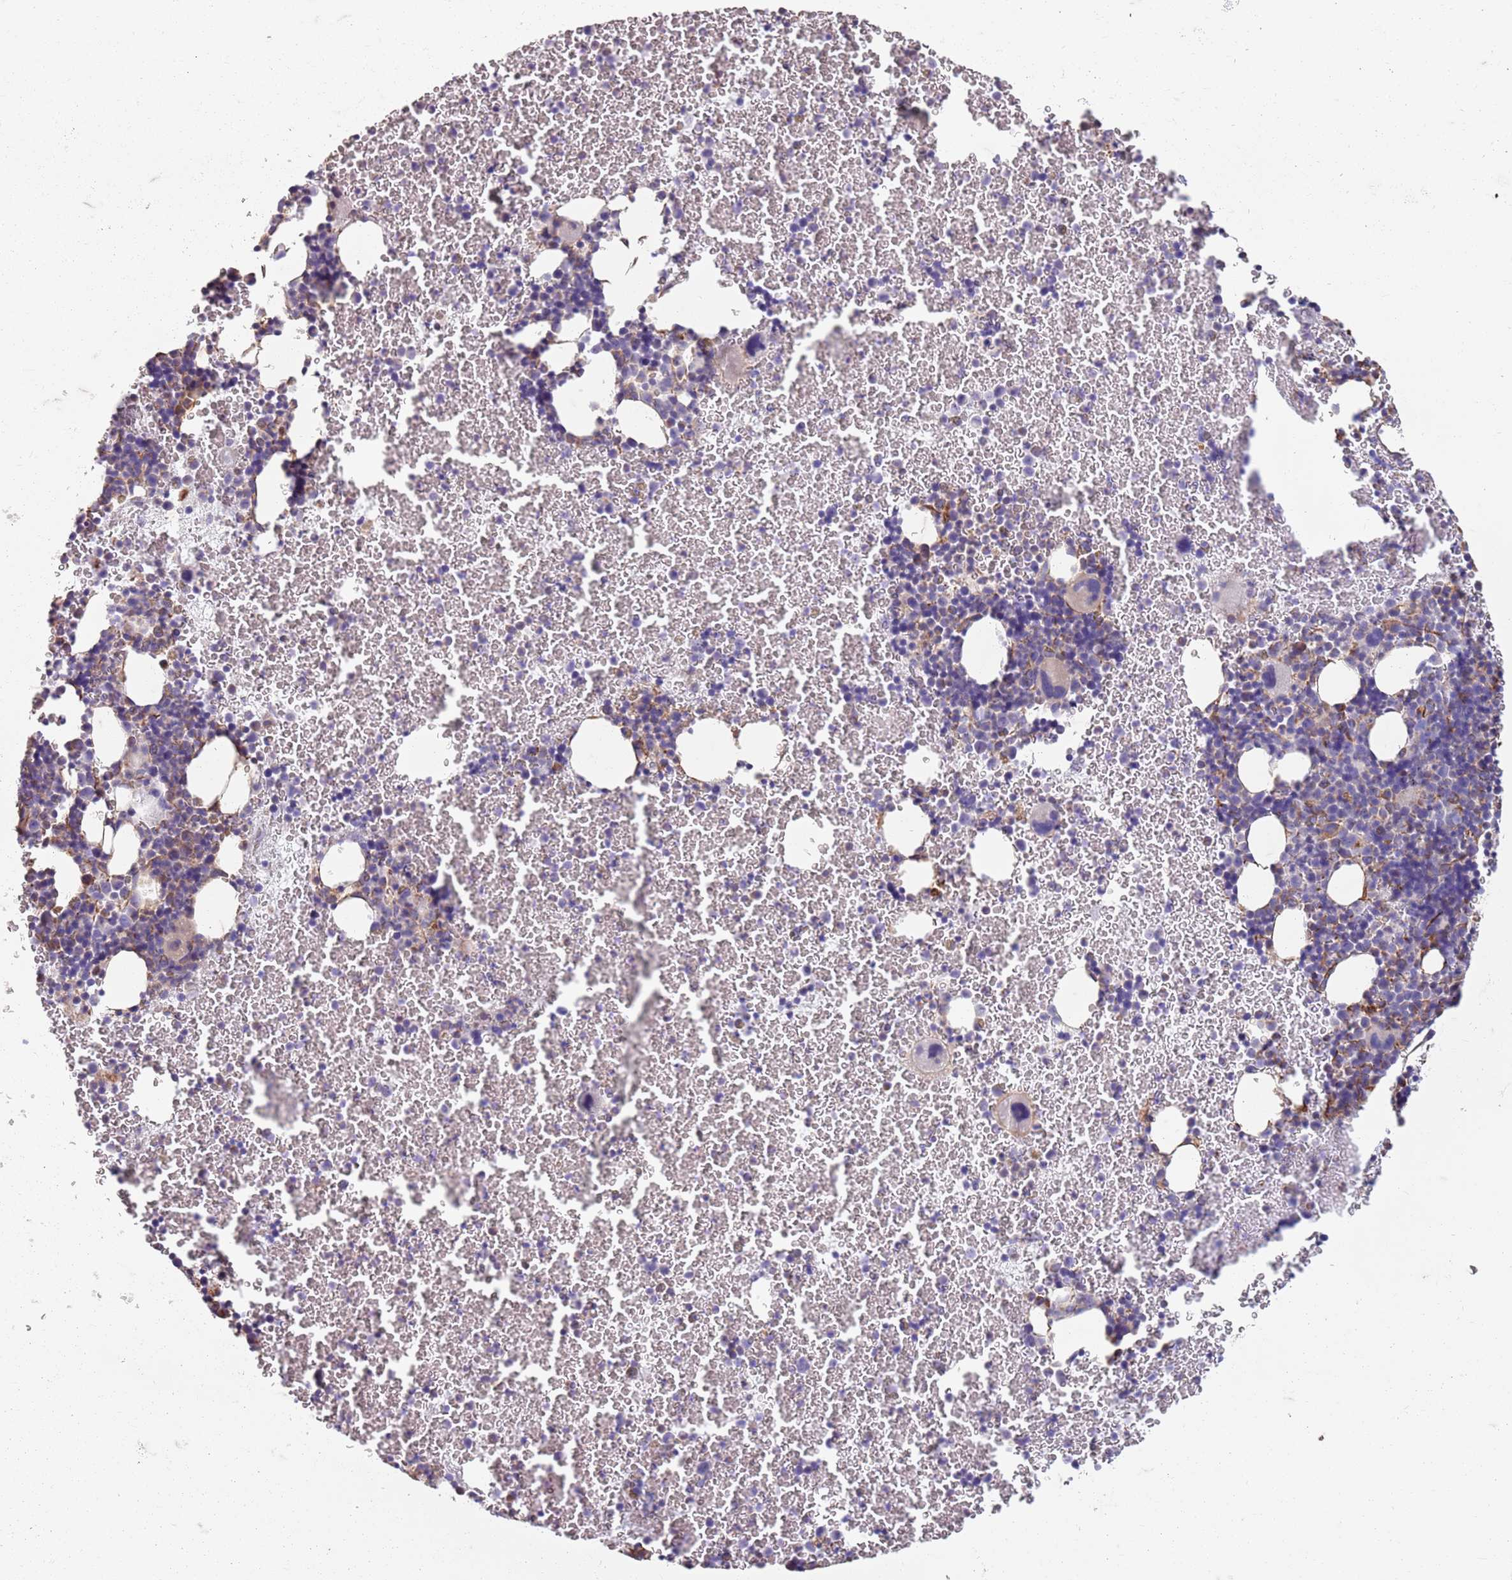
{"staining": {"intensity": "moderate", "quantity": "<25%", "location": "cytoplasmic/membranous"}, "tissue": "bone marrow", "cell_type": "Hematopoietic cells", "image_type": "normal", "snomed": [{"axis": "morphology", "description": "Normal tissue, NOS"}, {"axis": "topography", "description": "Bone marrow"}], "caption": "Immunohistochemistry (IHC) of unremarkable human bone marrow reveals low levels of moderate cytoplasmic/membranous staining in approximately <25% of hematopoietic cells.", "gene": "TAS2R38", "patient": {"sex": "male", "age": 11}}